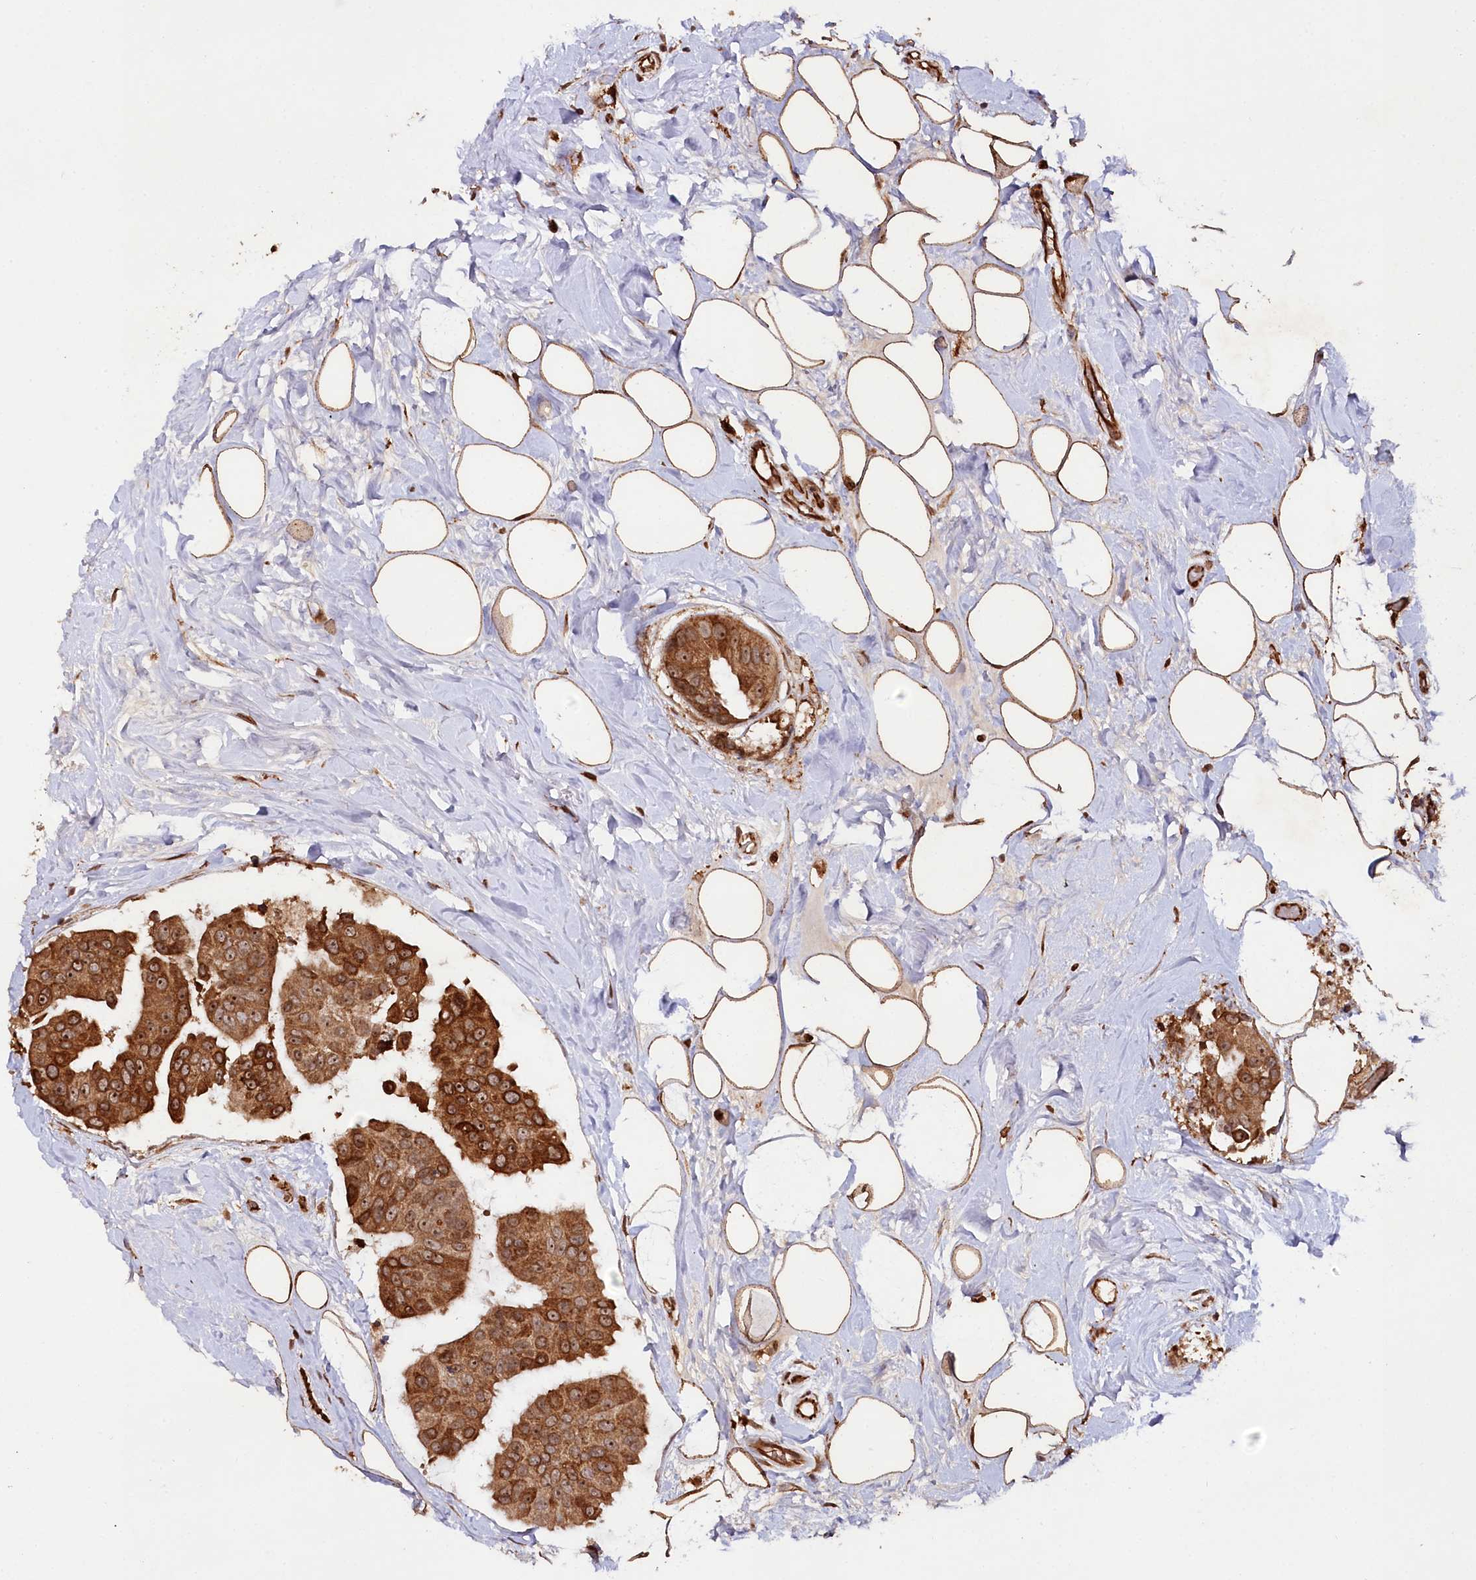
{"staining": {"intensity": "strong", "quantity": ">75%", "location": "cytoplasmic/membranous,nuclear"}, "tissue": "breast cancer", "cell_type": "Tumor cells", "image_type": "cancer", "snomed": [{"axis": "morphology", "description": "Normal tissue, NOS"}, {"axis": "morphology", "description": "Duct carcinoma"}, {"axis": "topography", "description": "Breast"}], "caption": "Protein expression analysis of breast cancer reveals strong cytoplasmic/membranous and nuclear positivity in approximately >75% of tumor cells.", "gene": "ALKBH8", "patient": {"sex": "female", "age": 39}}